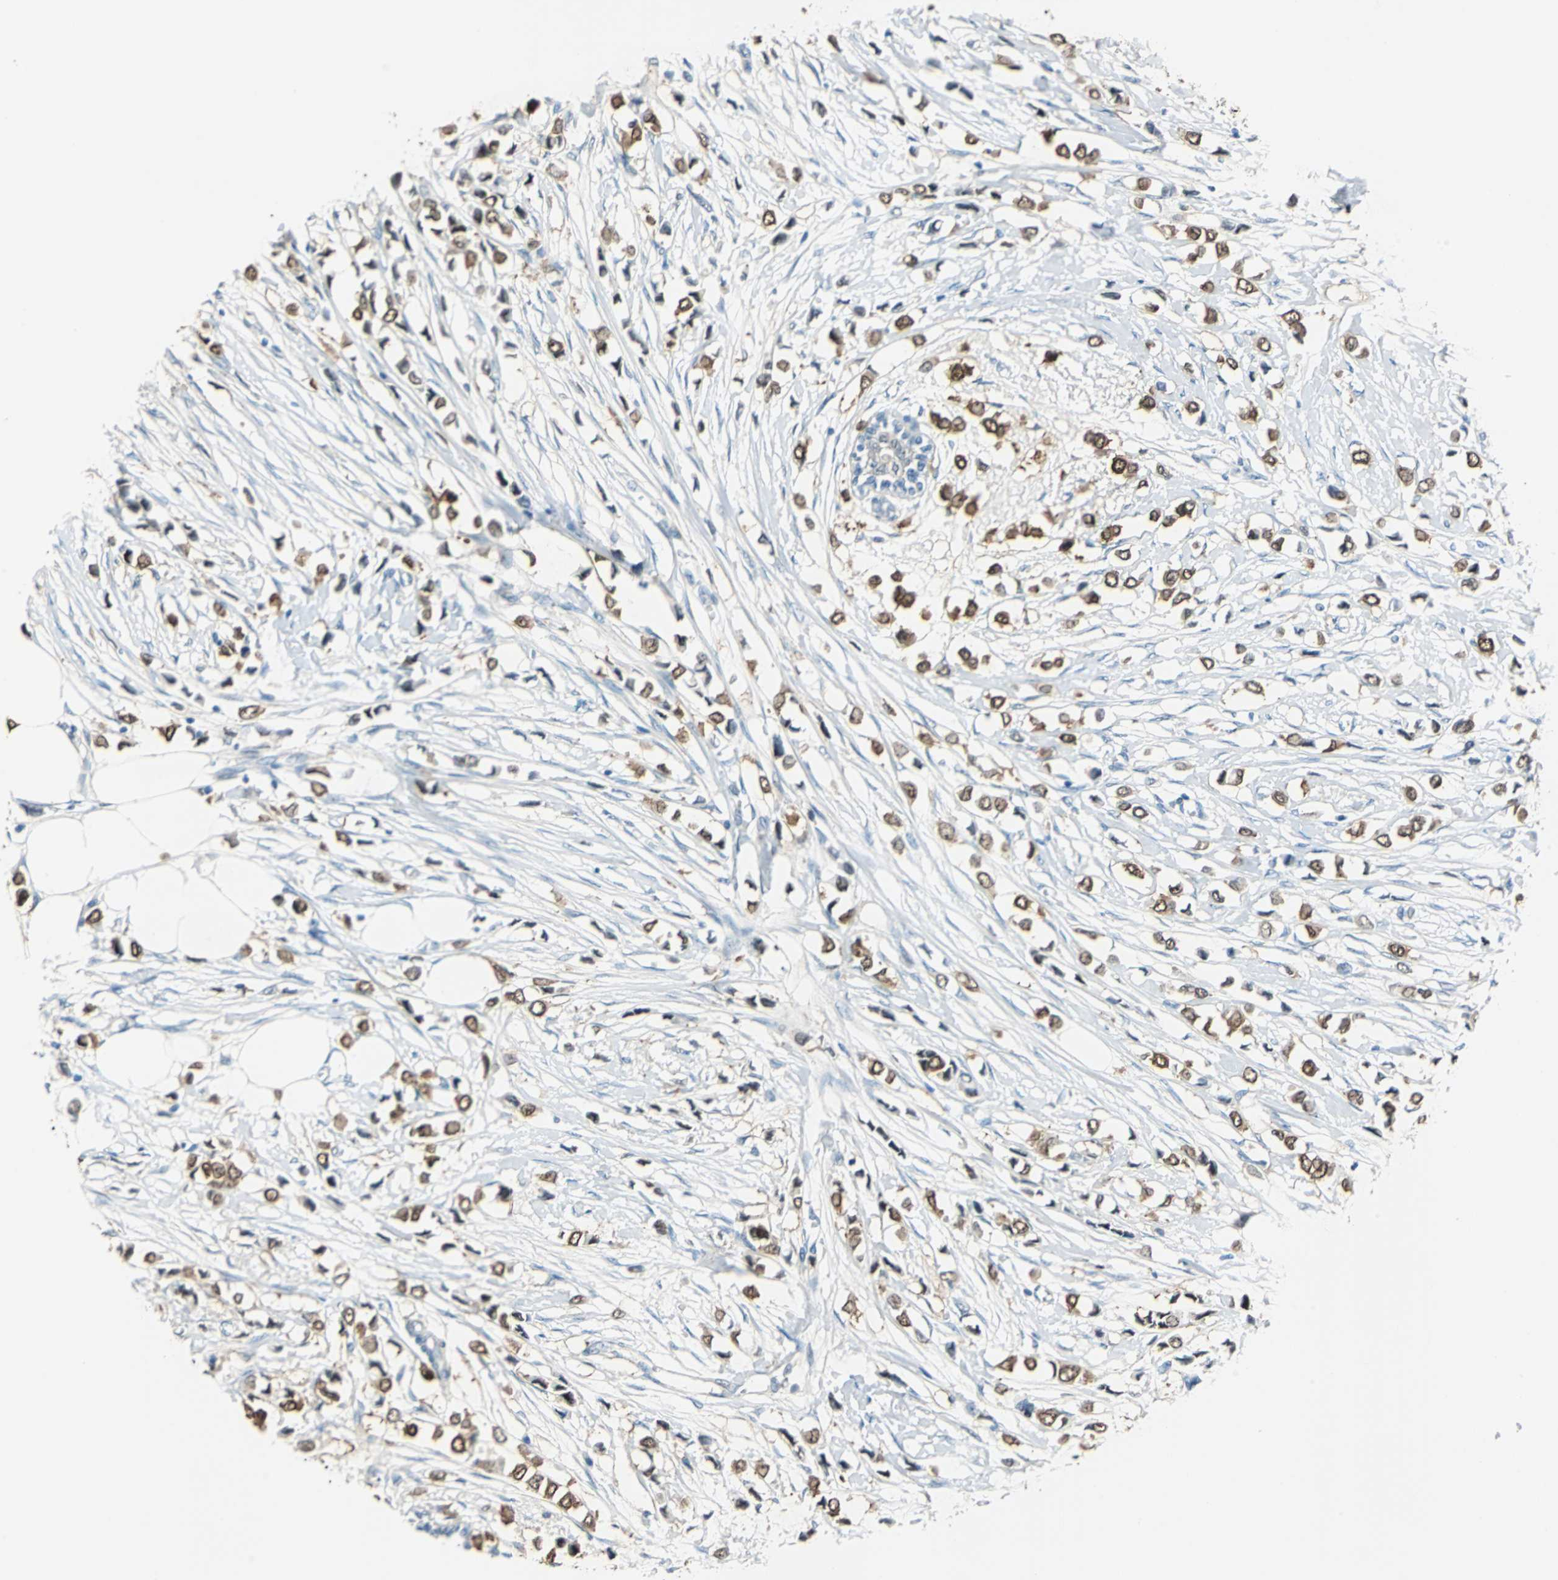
{"staining": {"intensity": "moderate", "quantity": ">75%", "location": "cytoplasmic/membranous,nuclear"}, "tissue": "breast cancer", "cell_type": "Tumor cells", "image_type": "cancer", "snomed": [{"axis": "morphology", "description": "Lobular carcinoma"}, {"axis": "topography", "description": "Breast"}], "caption": "DAB immunohistochemical staining of breast lobular carcinoma displays moderate cytoplasmic/membranous and nuclear protein staining in about >75% of tumor cells.", "gene": "FKBP4", "patient": {"sex": "female", "age": 51}}